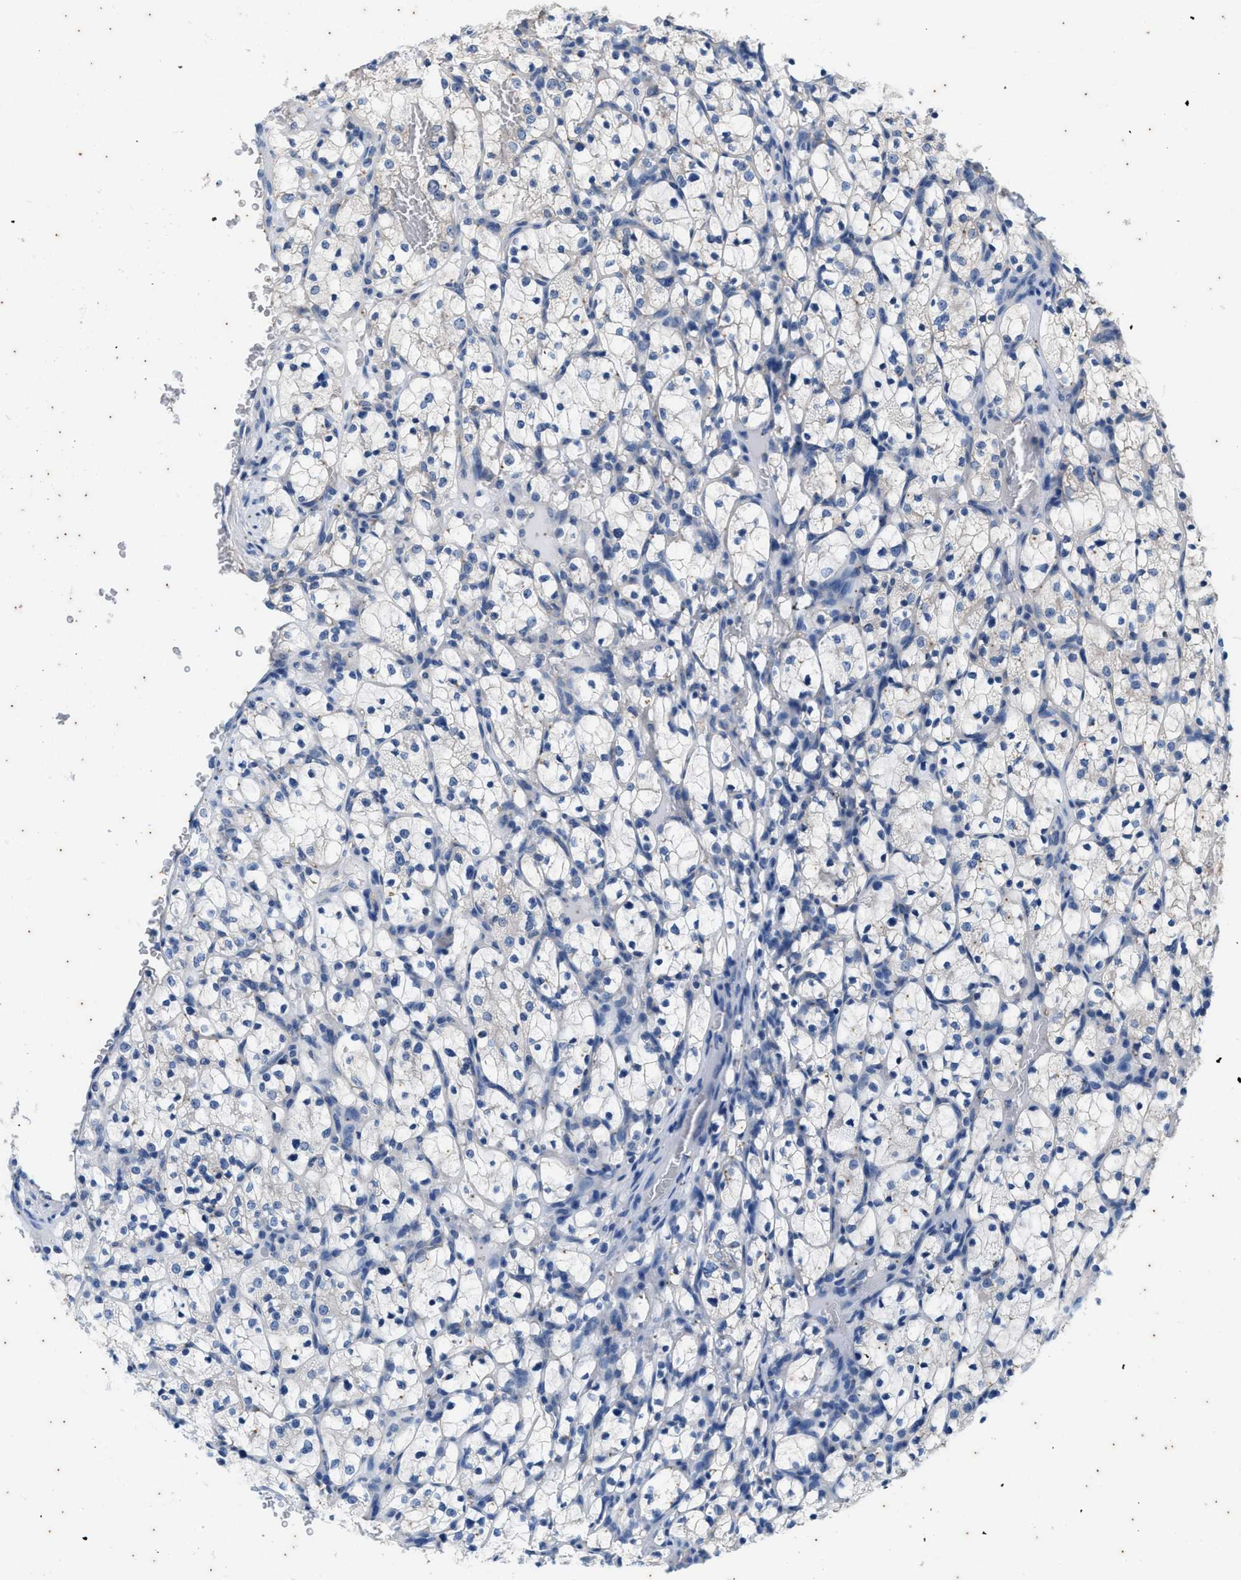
{"staining": {"intensity": "negative", "quantity": "none", "location": "none"}, "tissue": "renal cancer", "cell_type": "Tumor cells", "image_type": "cancer", "snomed": [{"axis": "morphology", "description": "Adenocarcinoma, NOS"}, {"axis": "topography", "description": "Kidney"}], "caption": "This is an immunohistochemistry micrograph of human adenocarcinoma (renal). There is no staining in tumor cells.", "gene": "COX19", "patient": {"sex": "female", "age": 69}}